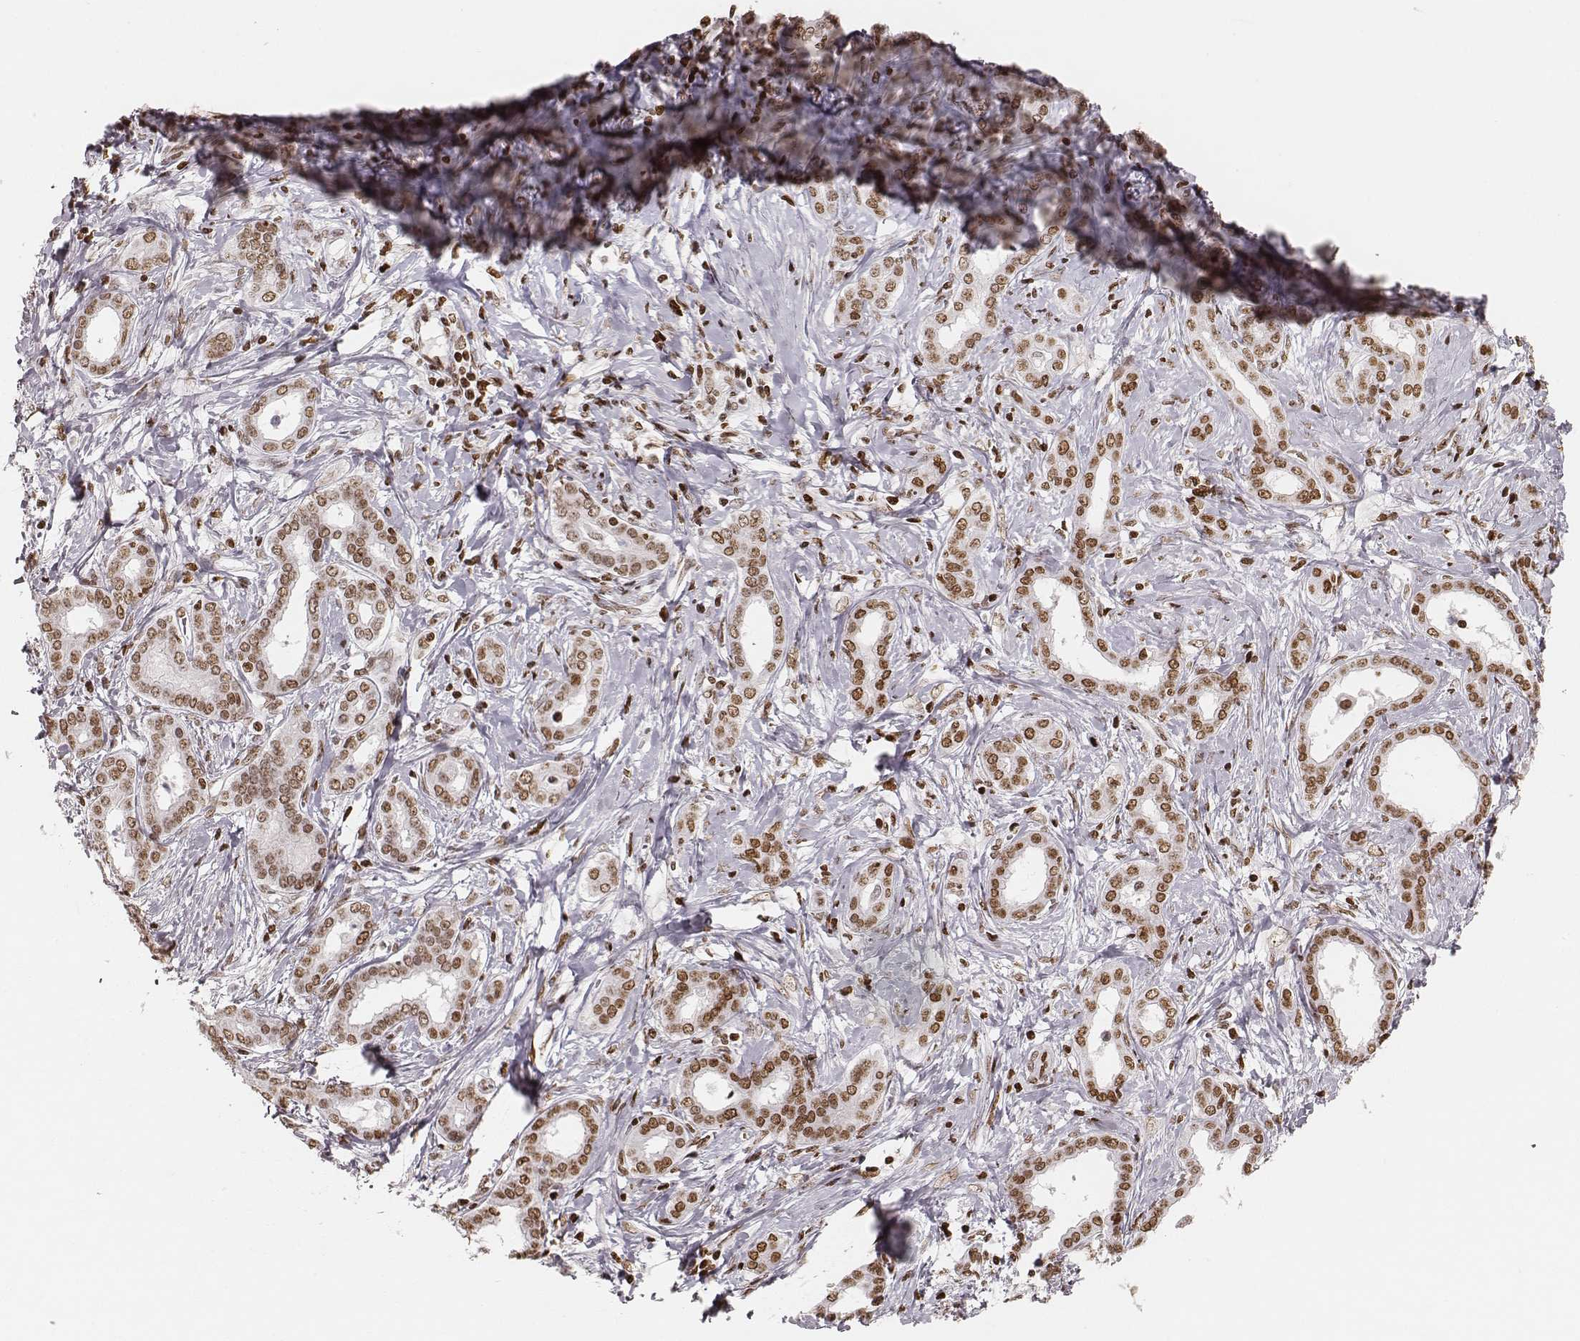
{"staining": {"intensity": "moderate", "quantity": ">75%", "location": "nuclear"}, "tissue": "liver cancer", "cell_type": "Tumor cells", "image_type": "cancer", "snomed": [{"axis": "morphology", "description": "Cholangiocarcinoma"}, {"axis": "topography", "description": "Liver"}], "caption": "Immunohistochemical staining of liver cancer demonstrates medium levels of moderate nuclear staining in approximately >75% of tumor cells. (brown staining indicates protein expression, while blue staining denotes nuclei).", "gene": "PARP1", "patient": {"sex": "female", "age": 47}}